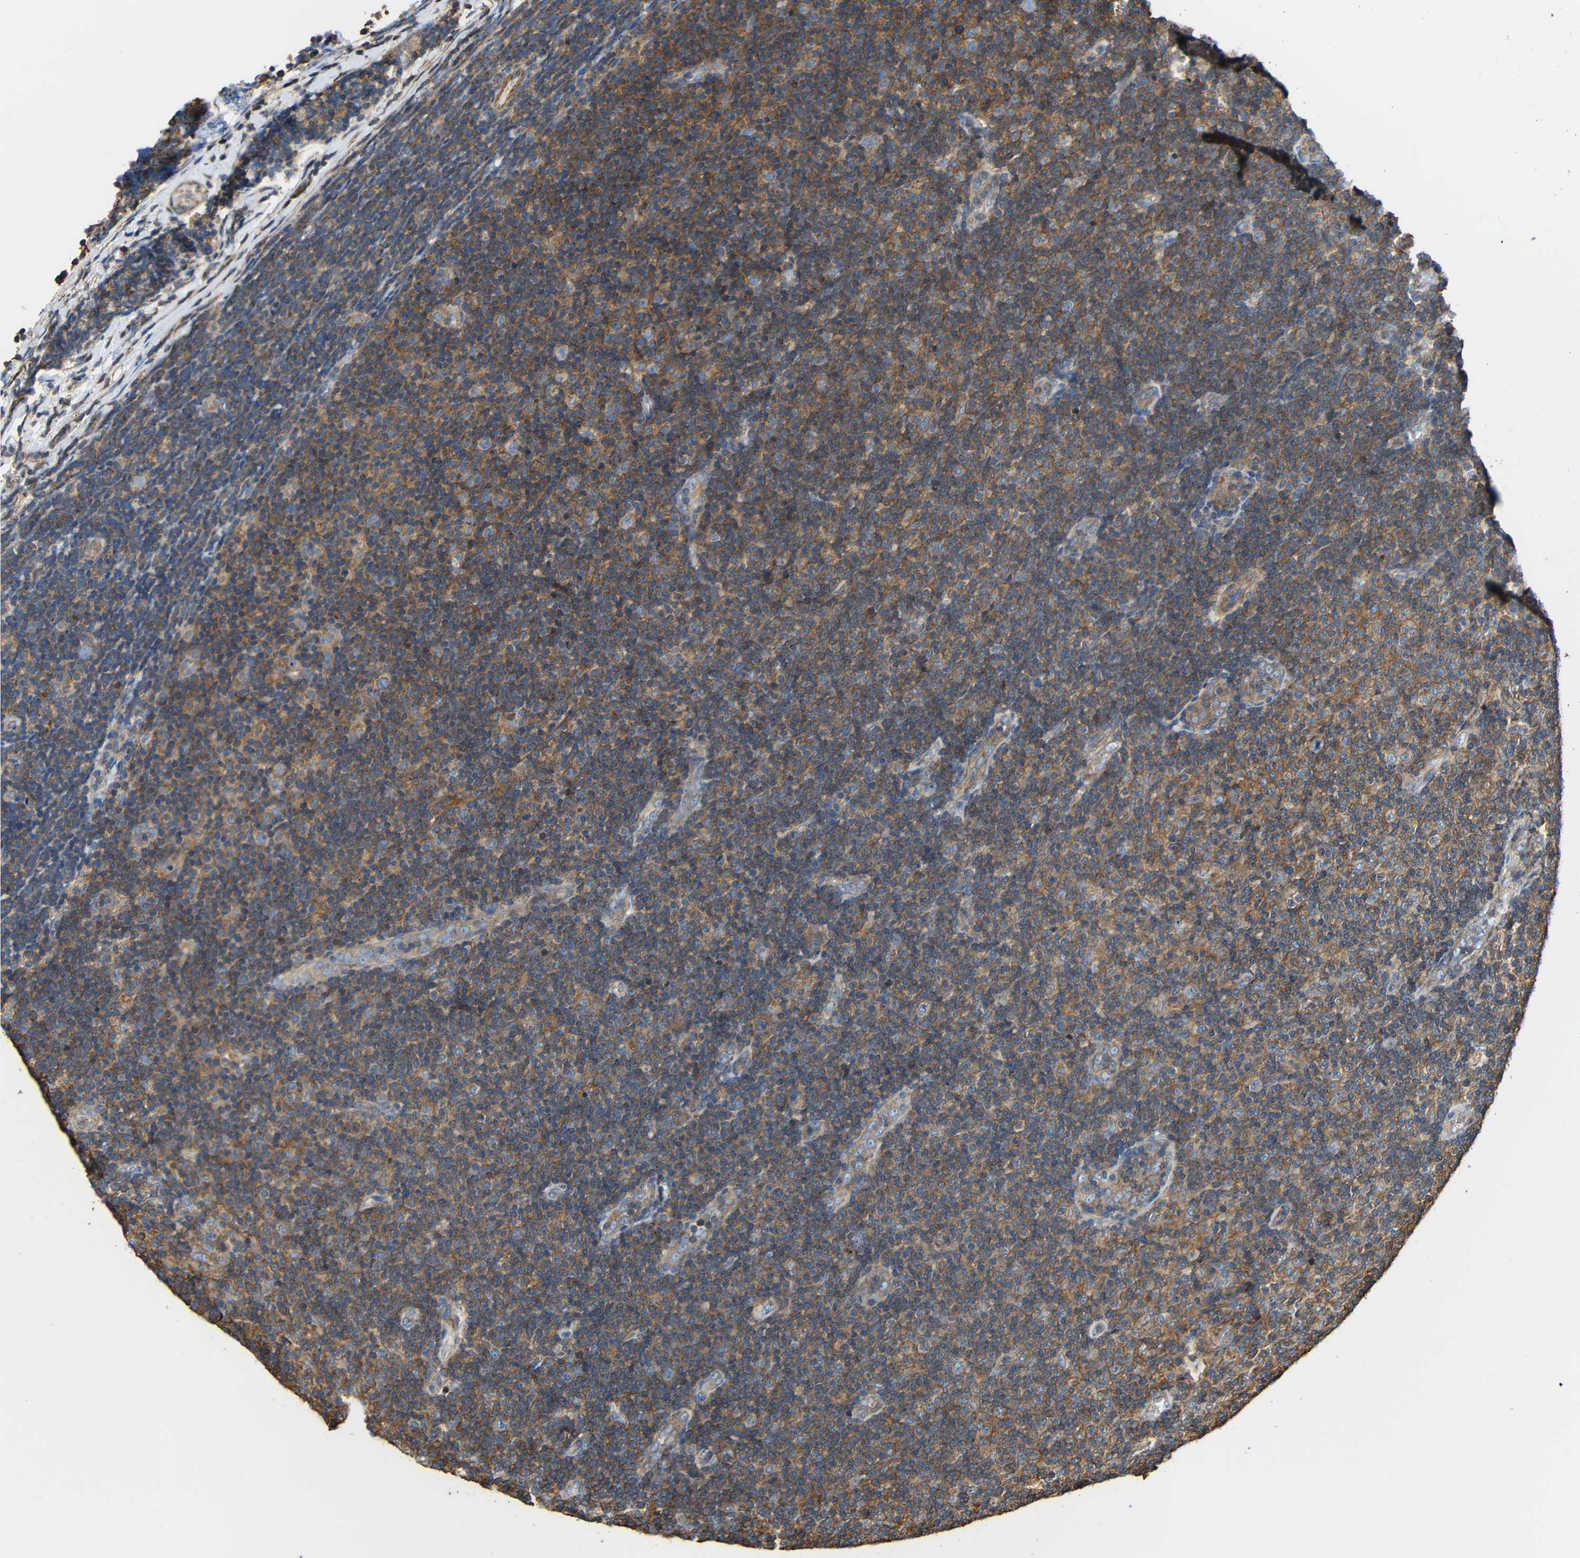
{"staining": {"intensity": "moderate", "quantity": ">75%", "location": "cytoplasmic/membranous"}, "tissue": "lymphoma", "cell_type": "Tumor cells", "image_type": "cancer", "snomed": [{"axis": "morphology", "description": "Malignant lymphoma, non-Hodgkin's type, Low grade"}, {"axis": "topography", "description": "Lymph node"}], "caption": "Immunohistochemistry (IHC) image of neoplastic tissue: lymphoma stained using immunohistochemistry demonstrates medium levels of moderate protein expression localized specifically in the cytoplasmic/membranous of tumor cells, appearing as a cytoplasmic/membranous brown color.", "gene": "RHOT2", "patient": {"sex": "male", "age": 83}}